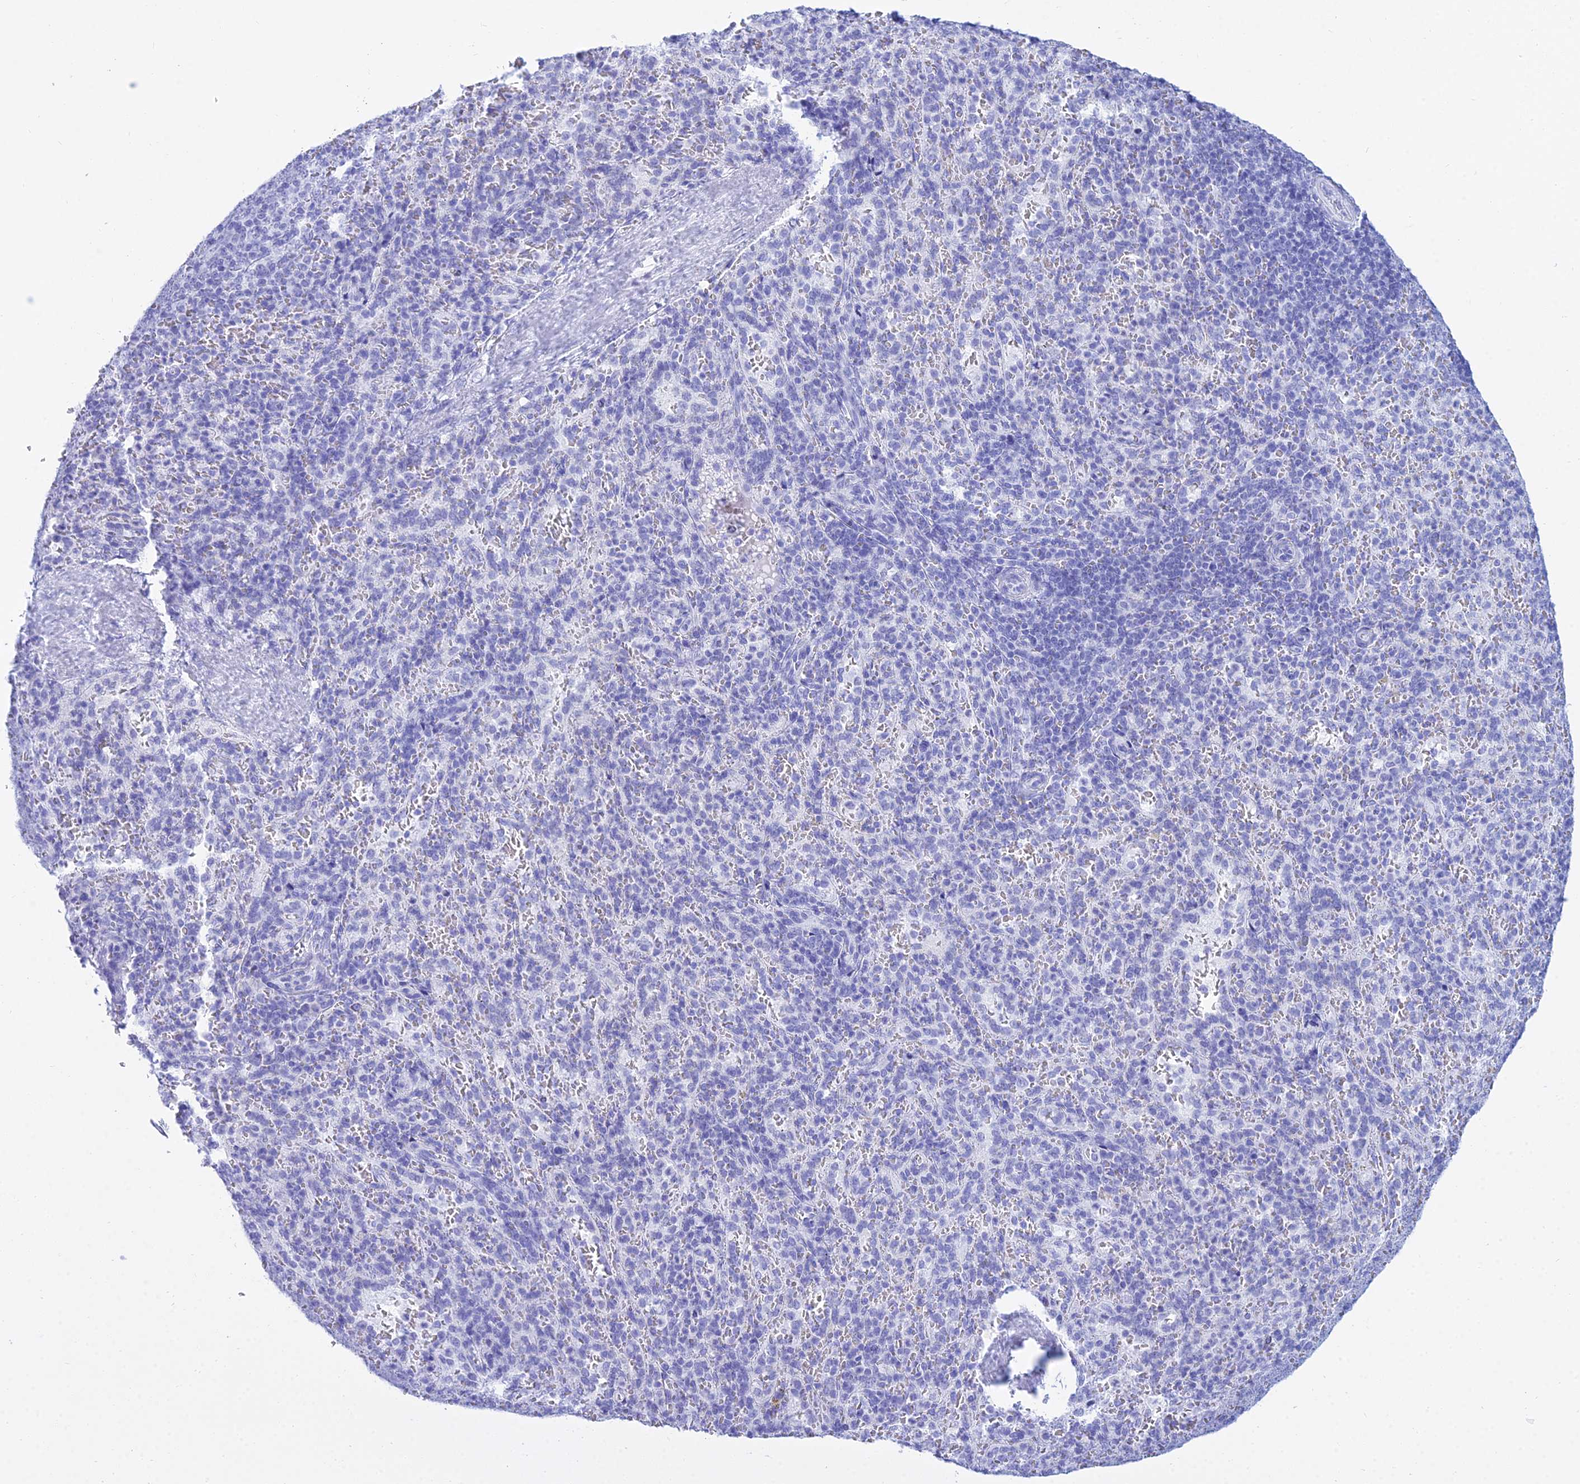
{"staining": {"intensity": "negative", "quantity": "none", "location": "none"}, "tissue": "spleen", "cell_type": "Cells in red pulp", "image_type": "normal", "snomed": [{"axis": "morphology", "description": "Normal tissue, NOS"}, {"axis": "topography", "description": "Spleen"}], "caption": "The micrograph displays no staining of cells in red pulp in benign spleen. The staining was performed using DAB (3,3'-diaminobenzidine) to visualize the protein expression in brown, while the nuclei were stained in blue with hematoxylin (Magnification: 20x).", "gene": "PATE4", "patient": {"sex": "female", "age": 21}}